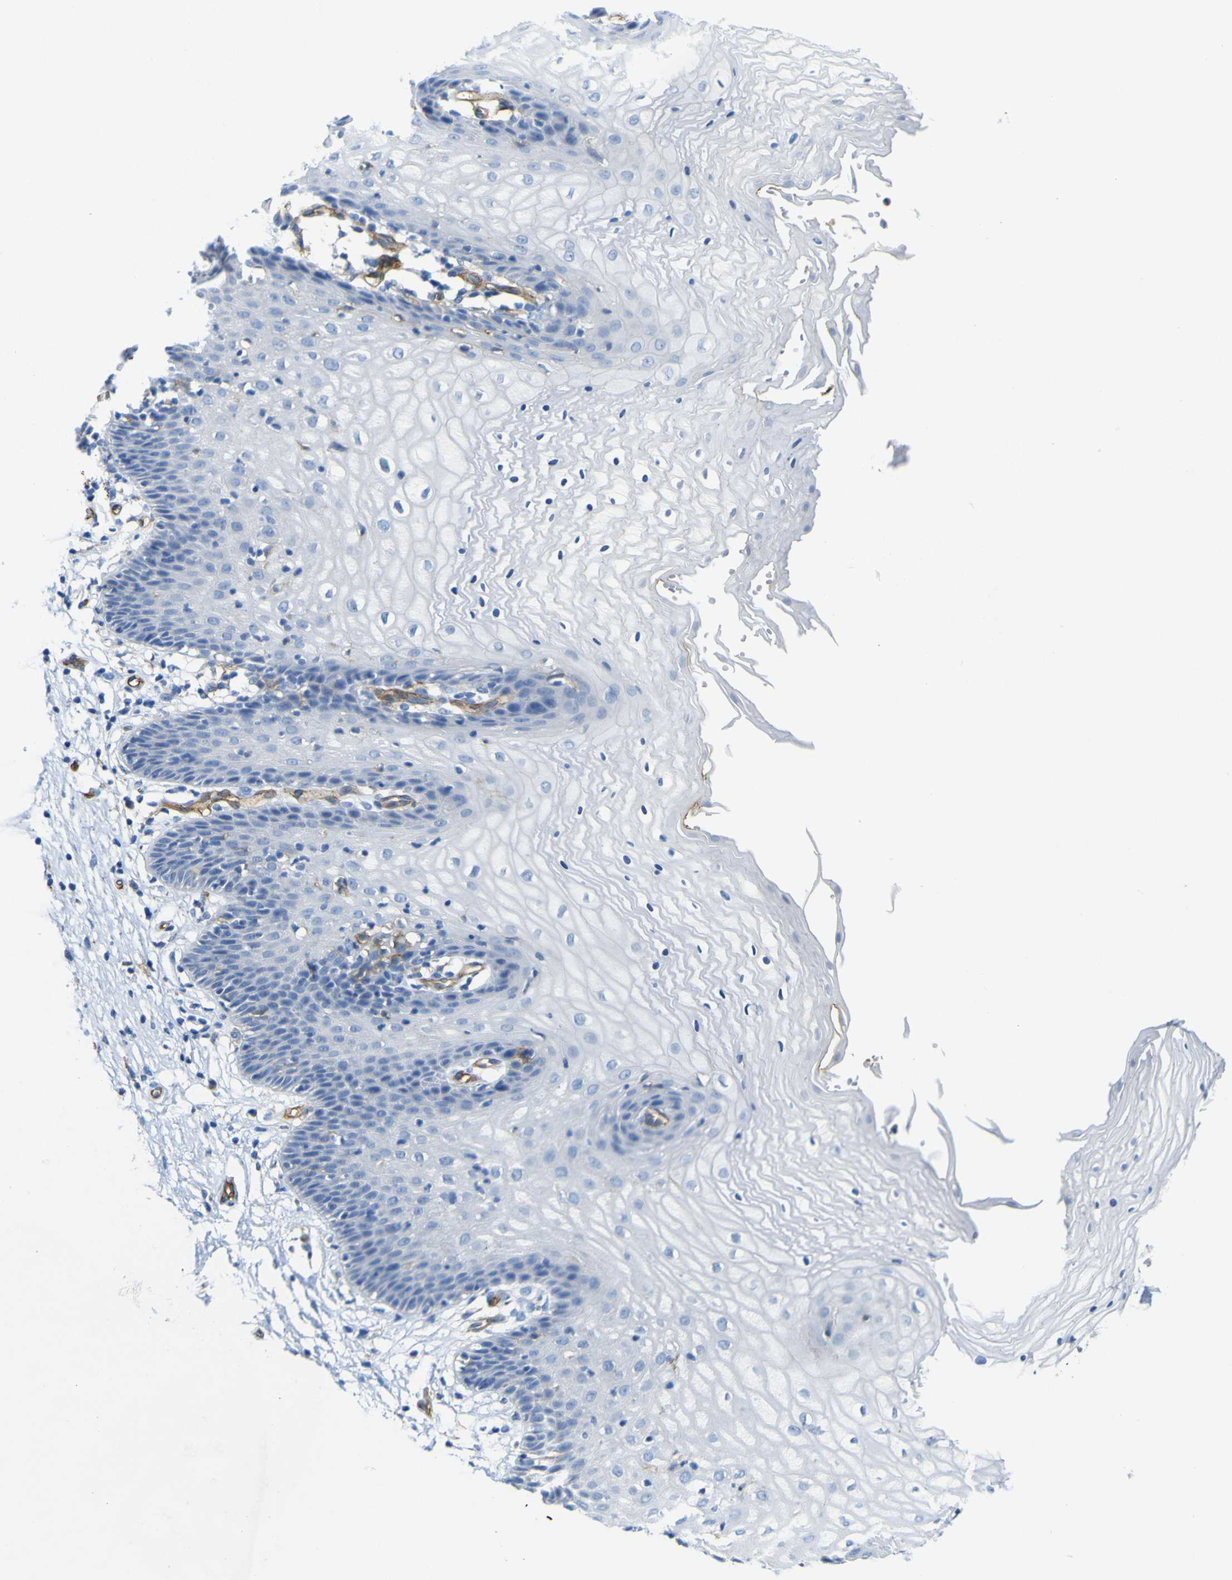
{"staining": {"intensity": "negative", "quantity": "none", "location": "none"}, "tissue": "vagina", "cell_type": "Squamous epithelial cells", "image_type": "normal", "snomed": [{"axis": "morphology", "description": "Normal tissue, NOS"}, {"axis": "topography", "description": "Vagina"}], "caption": "Immunohistochemistry (IHC) micrograph of normal vagina: vagina stained with DAB displays no significant protein positivity in squamous epithelial cells.", "gene": "CD93", "patient": {"sex": "female", "age": 34}}